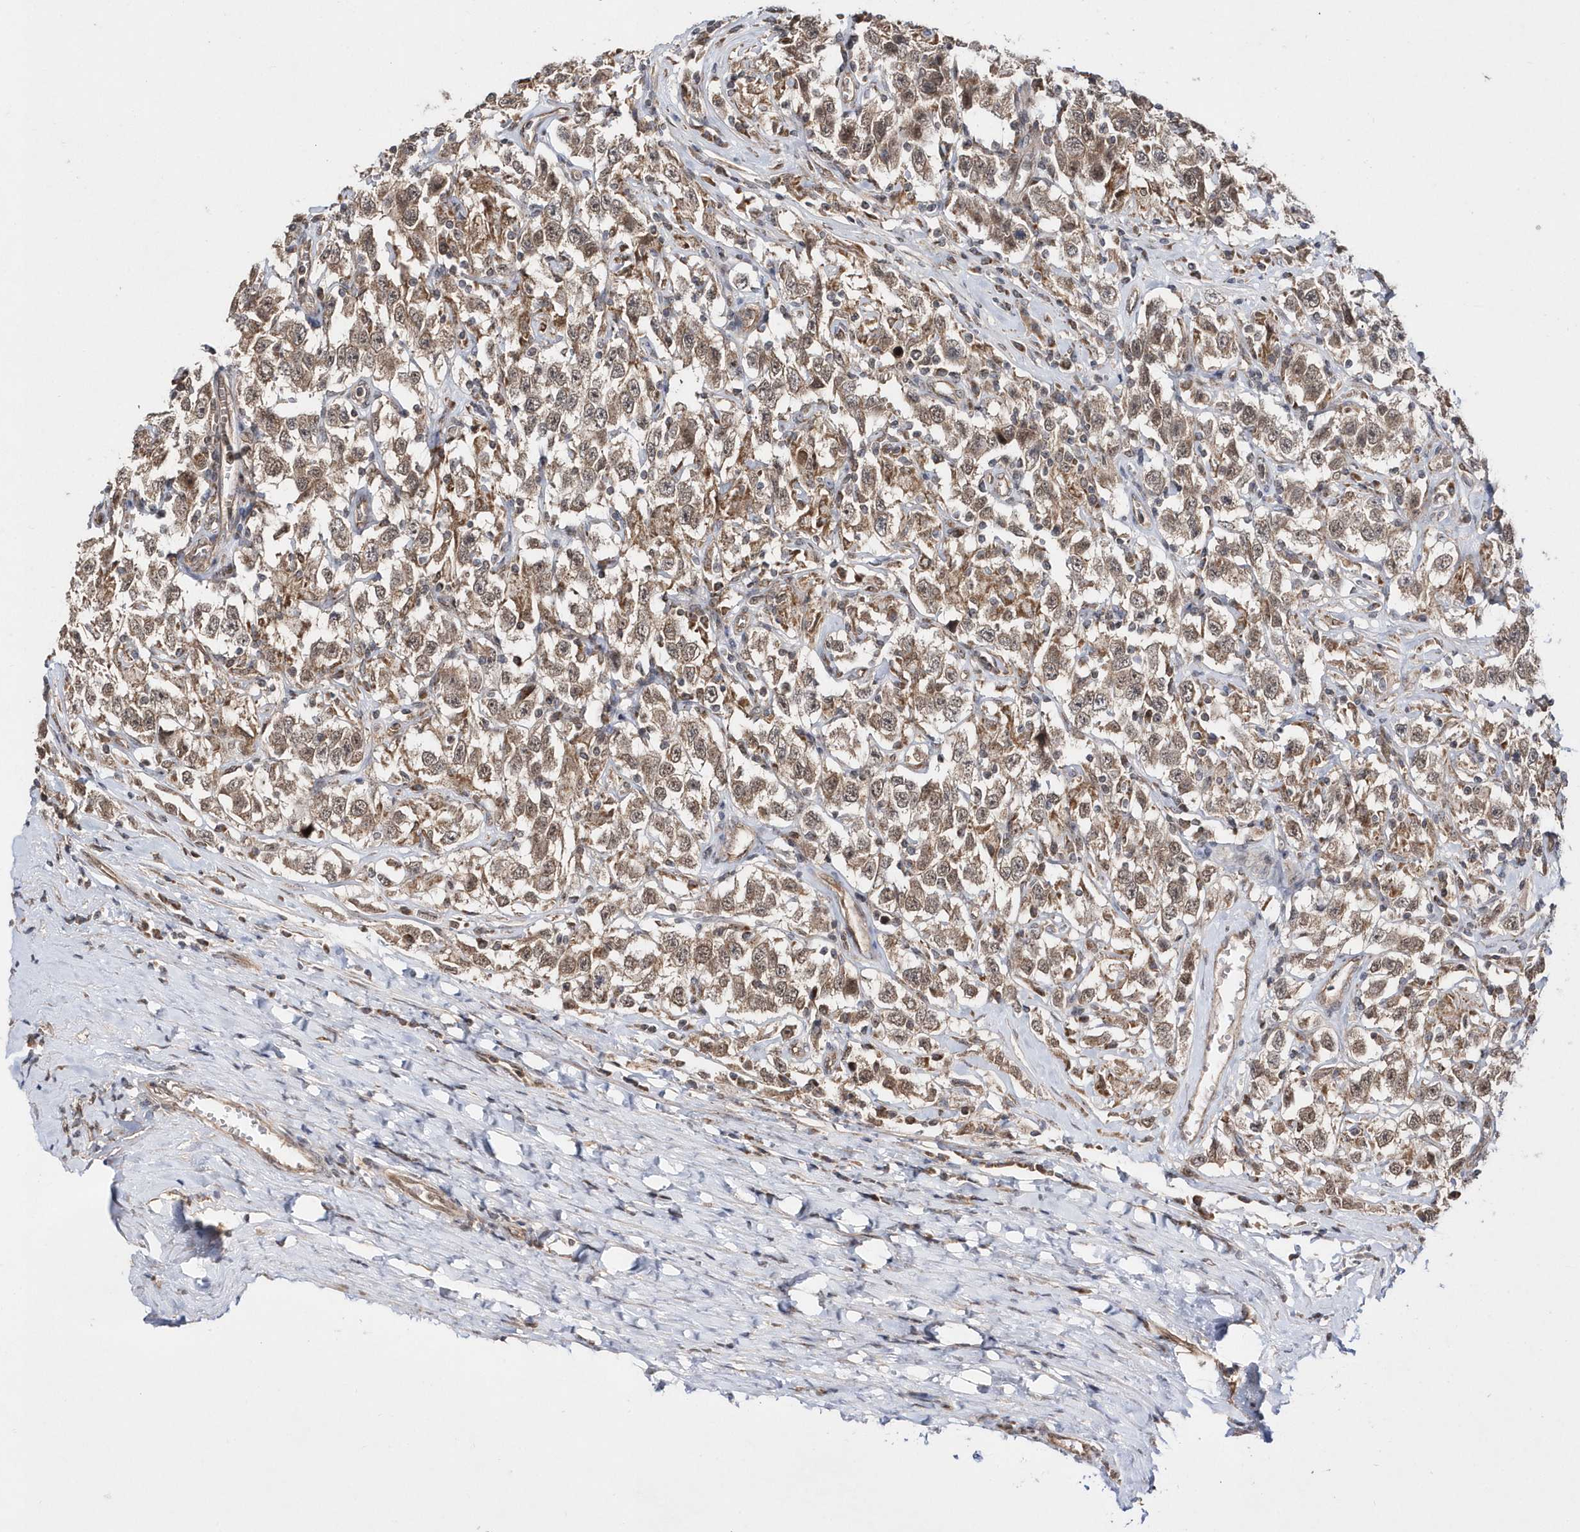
{"staining": {"intensity": "moderate", "quantity": ">75%", "location": "cytoplasmic/membranous"}, "tissue": "testis cancer", "cell_type": "Tumor cells", "image_type": "cancer", "snomed": [{"axis": "morphology", "description": "Seminoma, NOS"}, {"axis": "topography", "description": "Testis"}], "caption": "Brown immunohistochemical staining in human testis cancer (seminoma) displays moderate cytoplasmic/membranous expression in approximately >75% of tumor cells.", "gene": "DALRD3", "patient": {"sex": "male", "age": 41}}